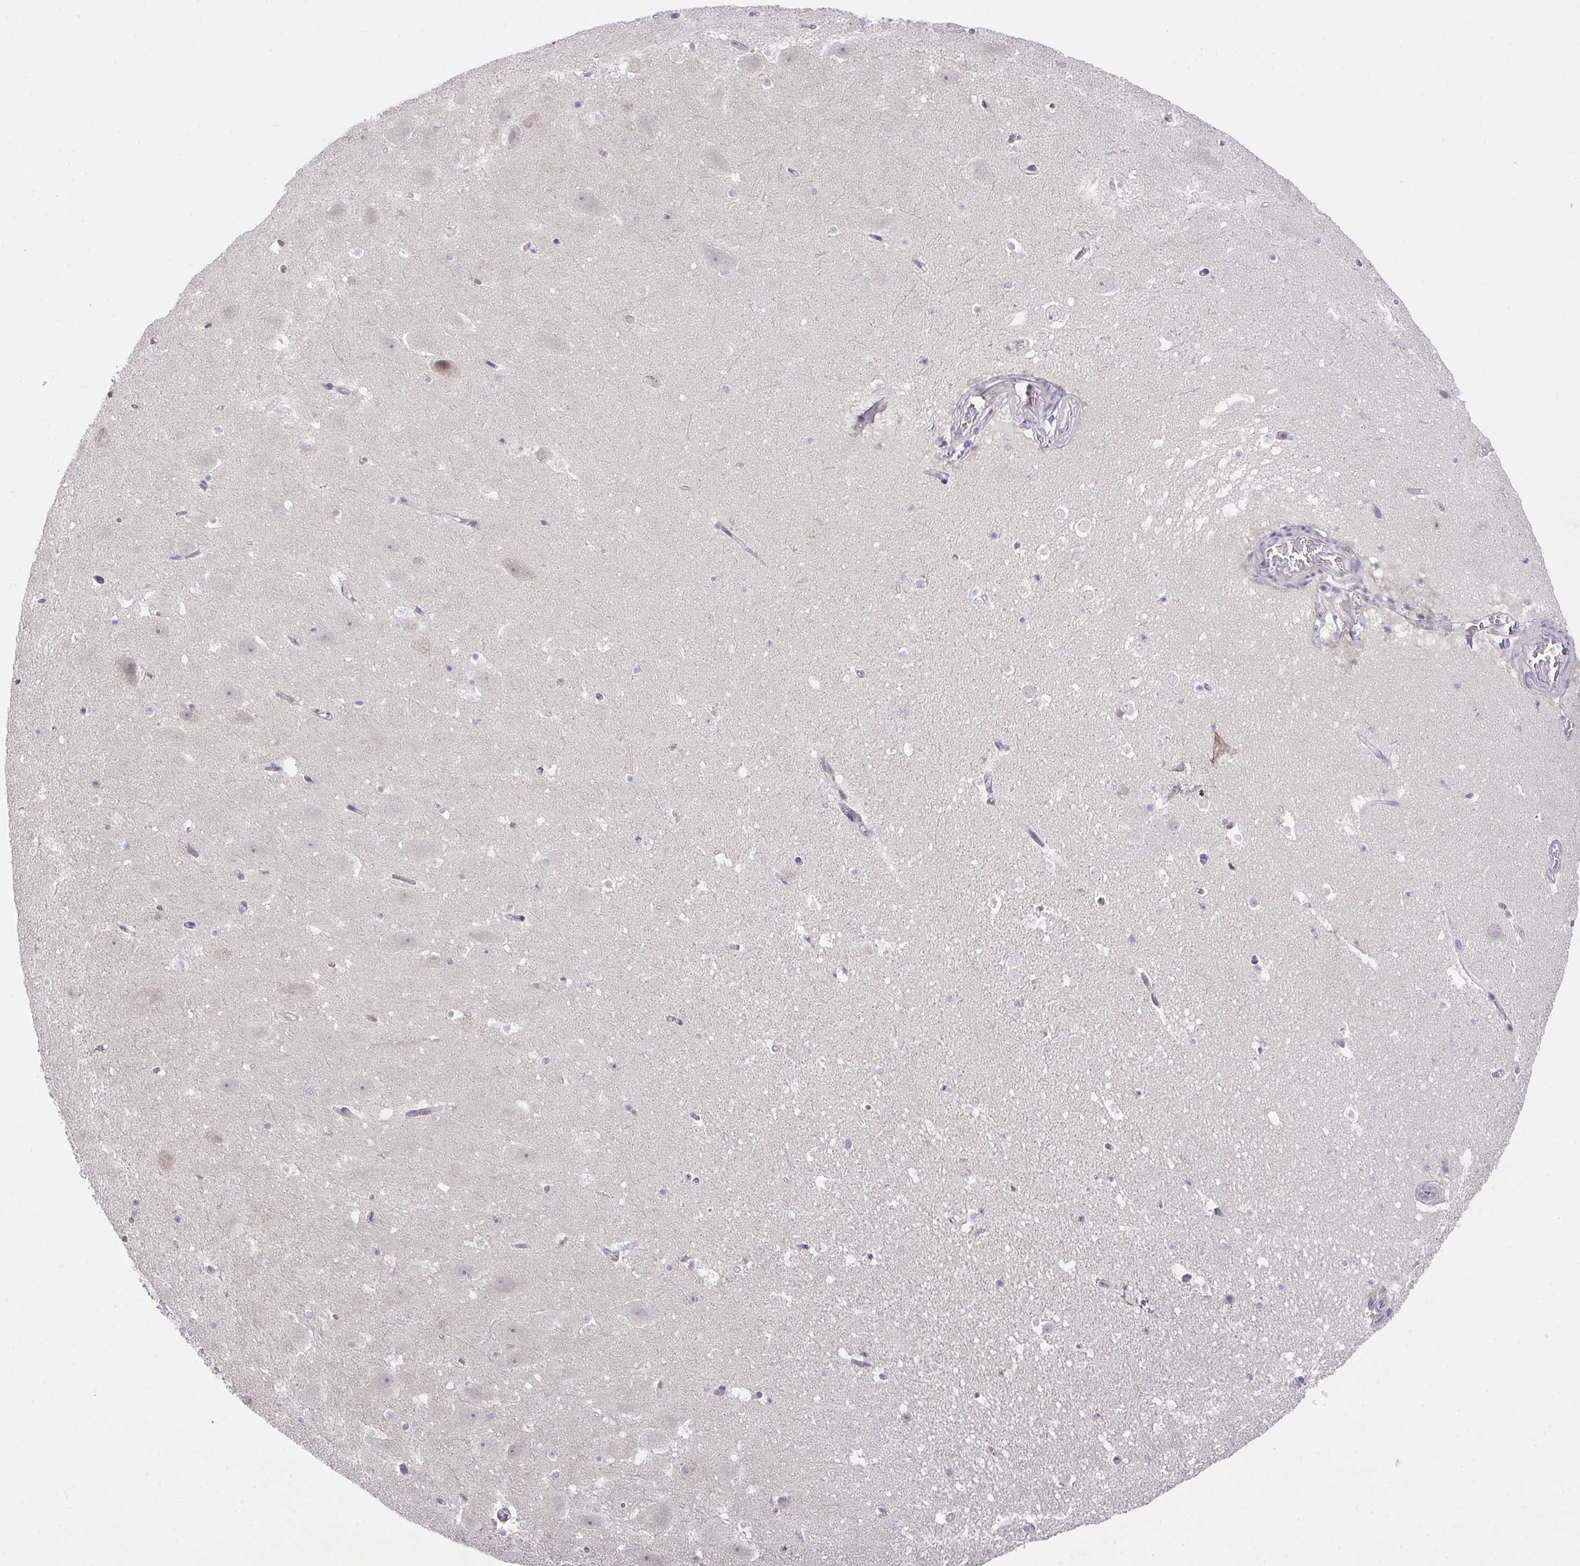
{"staining": {"intensity": "negative", "quantity": "none", "location": "none"}, "tissue": "hippocampus", "cell_type": "Glial cells", "image_type": "normal", "snomed": [{"axis": "morphology", "description": "Normal tissue, NOS"}, {"axis": "topography", "description": "Hippocampus"}], "caption": "This histopathology image is of normal hippocampus stained with immunohistochemistry to label a protein in brown with the nuclei are counter-stained blue. There is no expression in glial cells. (Brightfield microscopy of DAB IHC at high magnification).", "gene": "ZNF214", "patient": {"sex": "female", "age": 42}}